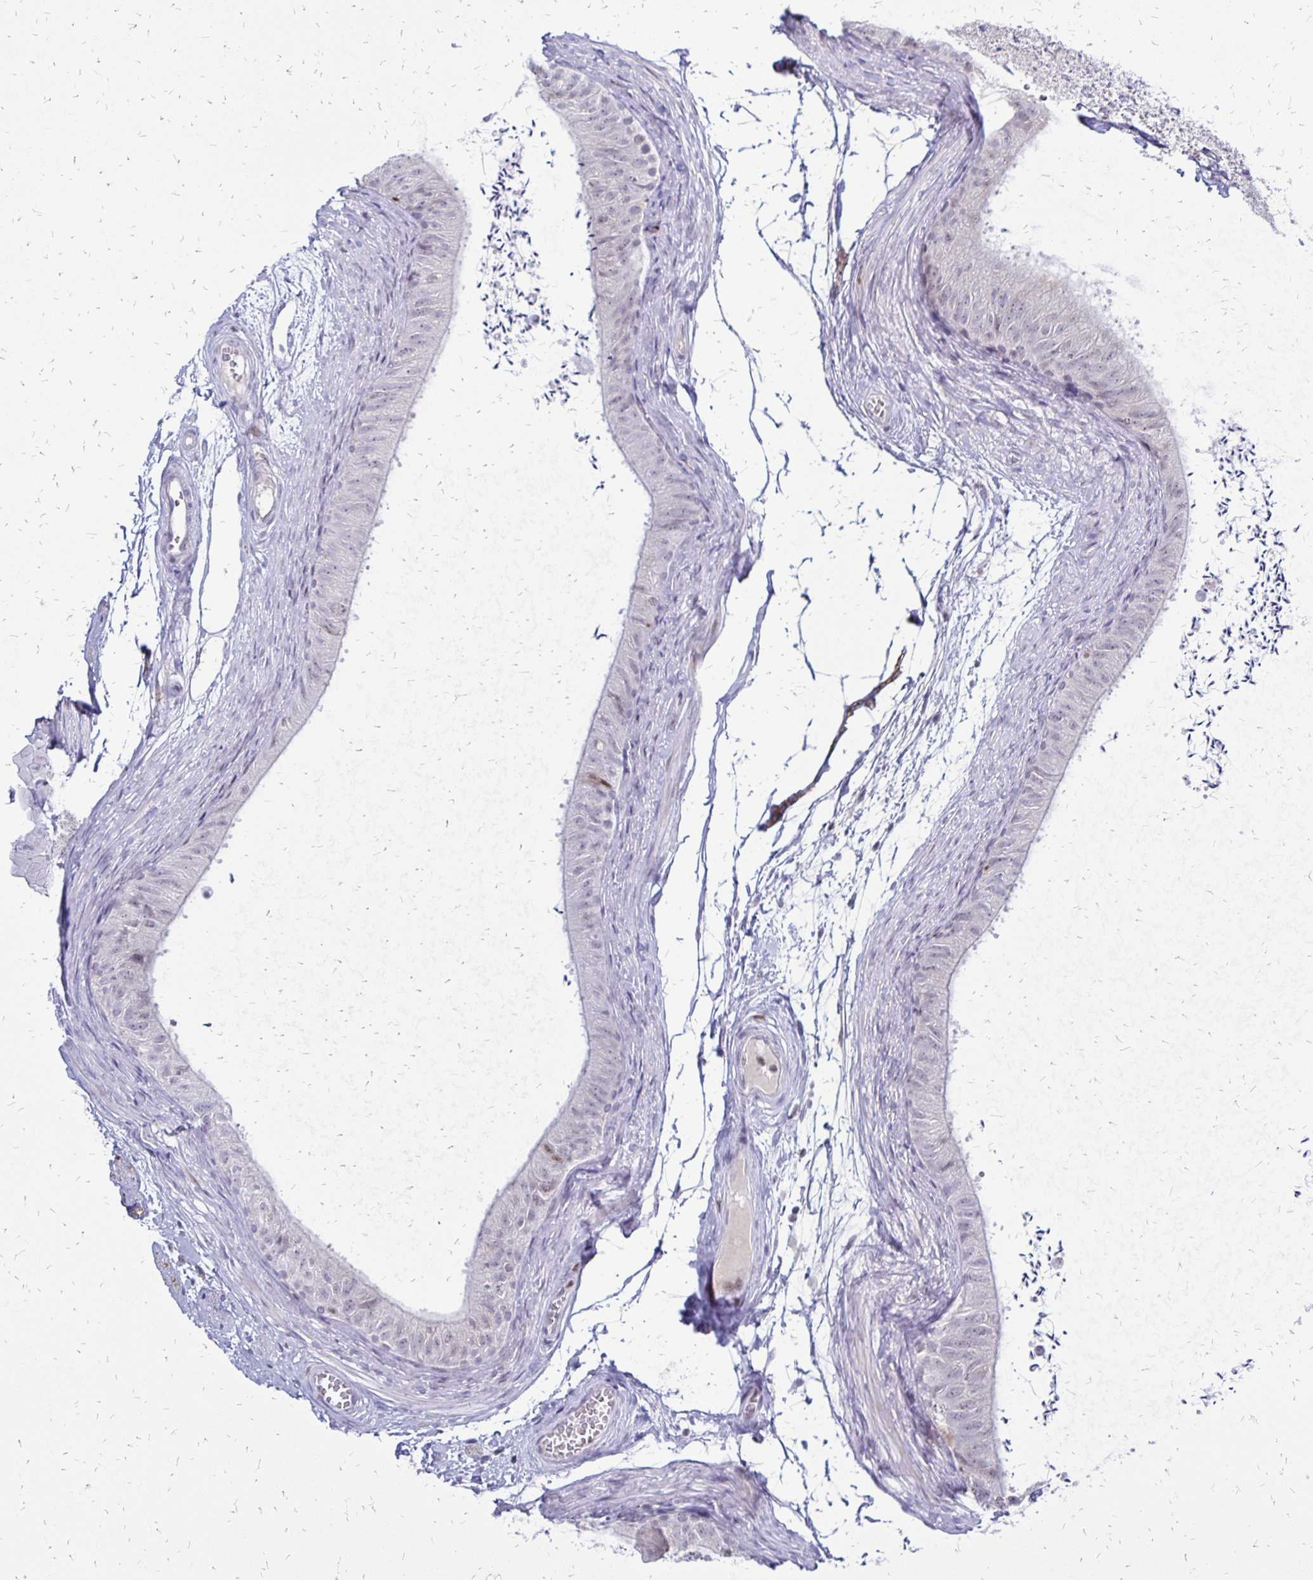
{"staining": {"intensity": "weak", "quantity": "<25%", "location": "nuclear"}, "tissue": "epididymis", "cell_type": "Glandular cells", "image_type": "normal", "snomed": [{"axis": "morphology", "description": "Normal tissue, NOS"}, {"axis": "topography", "description": "Epididymis, spermatic cord, NOS"}, {"axis": "topography", "description": "Epididymis"}, {"axis": "topography", "description": "Peripheral nerve tissue"}], "caption": "High power microscopy histopathology image of an immunohistochemistry histopathology image of normal epididymis, revealing no significant positivity in glandular cells.", "gene": "DCK", "patient": {"sex": "male", "age": 29}}